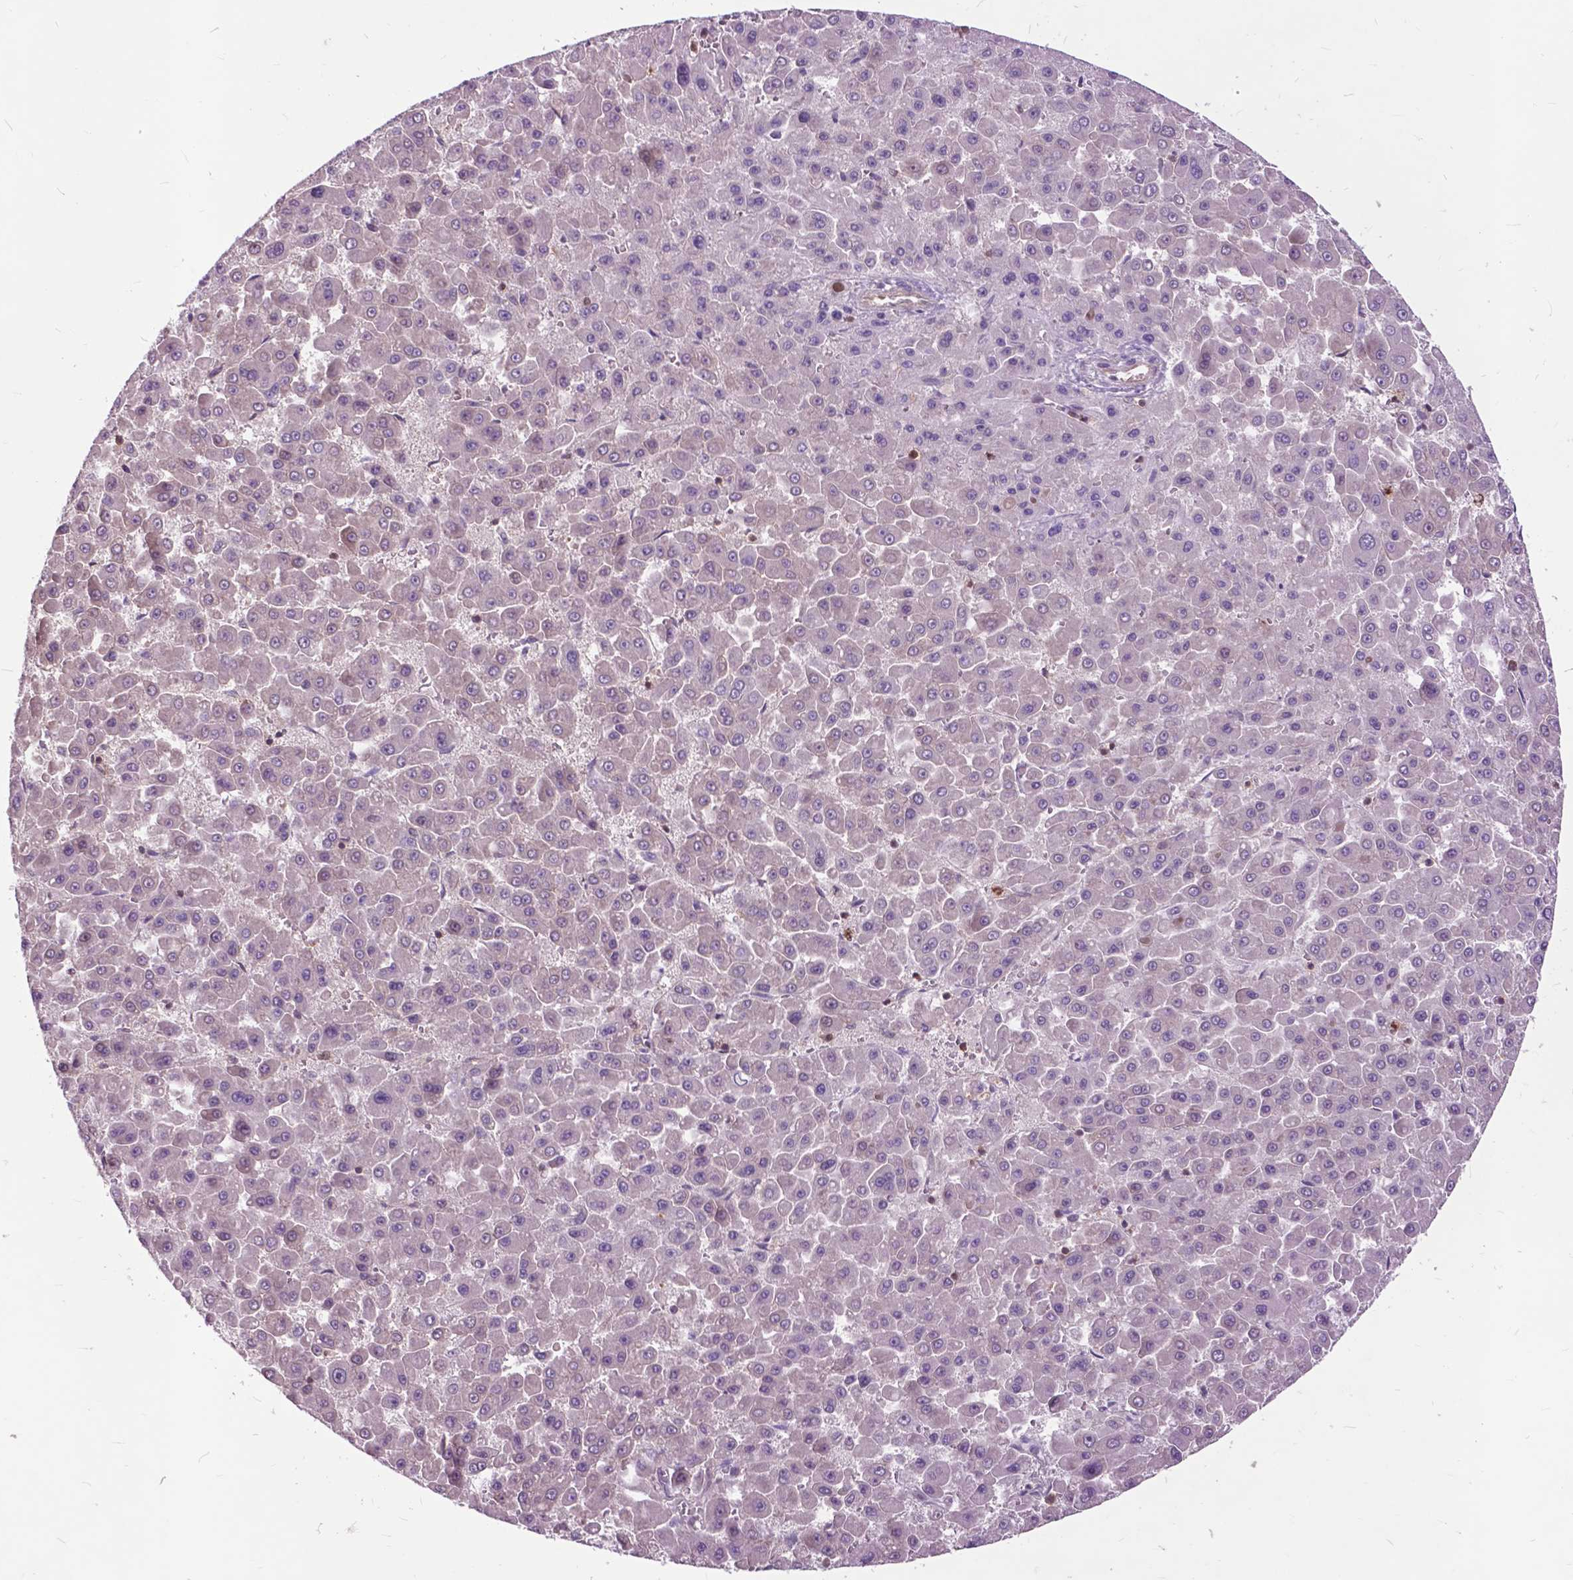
{"staining": {"intensity": "negative", "quantity": "none", "location": "none"}, "tissue": "liver cancer", "cell_type": "Tumor cells", "image_type": "cancer", "snomed": [{"axis": "morphology", "description": "Carcinoma, Hepatocellular, NOS"}, {"axis": "topography", "description": "Liver"}], "caption": "The image exhibits no staining of tumor cells in liver cancer.", "gene": "ARAF", "patient": {"sex": "male", "age": 78}}